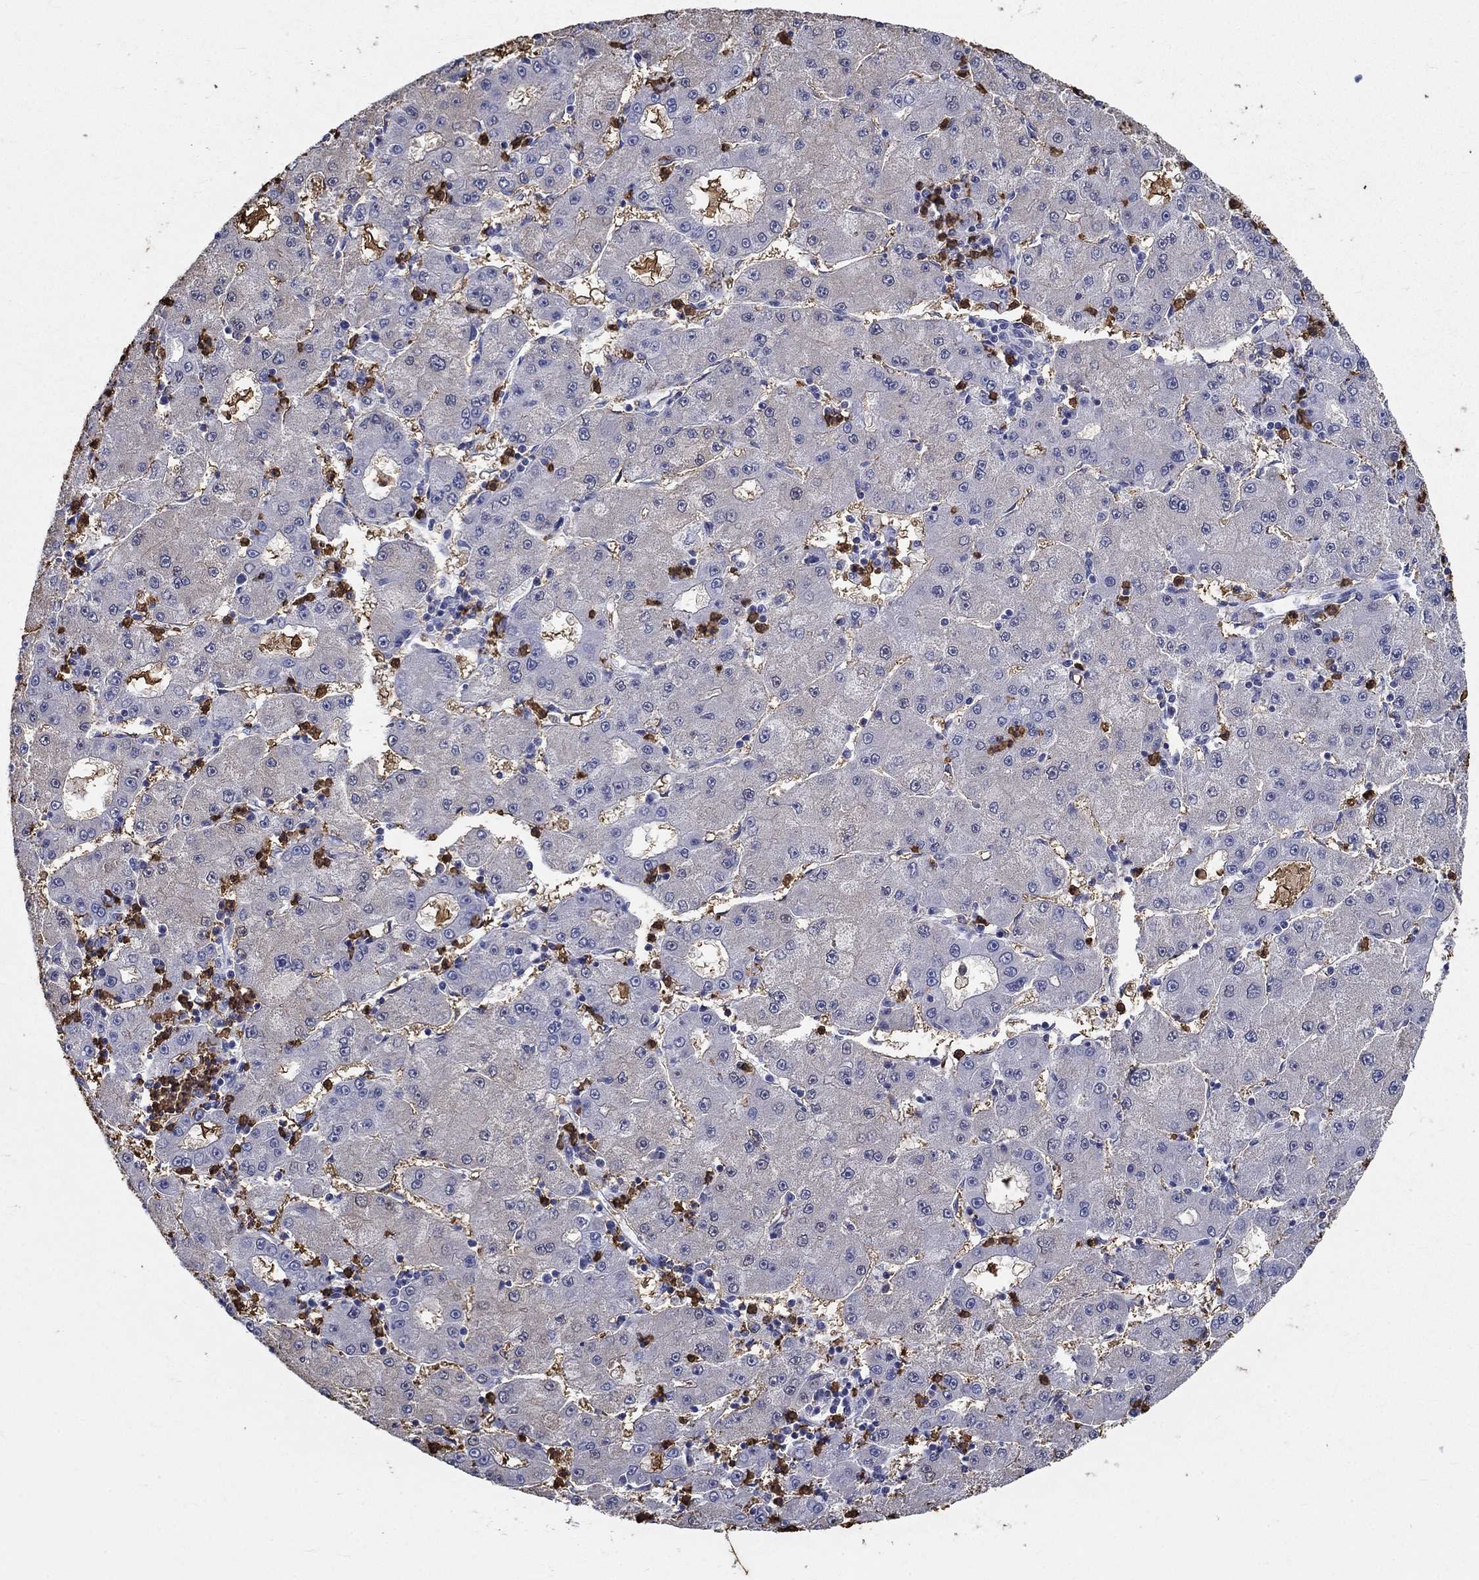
{"staining": {"intensity": "negative", "quantity": "none", "location": "none"}, "tissue": "liver cancer", "cell_type": "Tumor cells", "image_type": "cancer", "snomed": [{"axis": "morphology", "description": "Carcinoma, Hepatocellular, NOS"}, {"axis": "topography", "description": "Liver"}], "caption": "Liver hepatocellular carcinoma stained for a protein using immunohistochemistry exhibits no positivity tumor cells.", "gene": "IGSF8", "patient": {"sex": "male", "age": 73}}